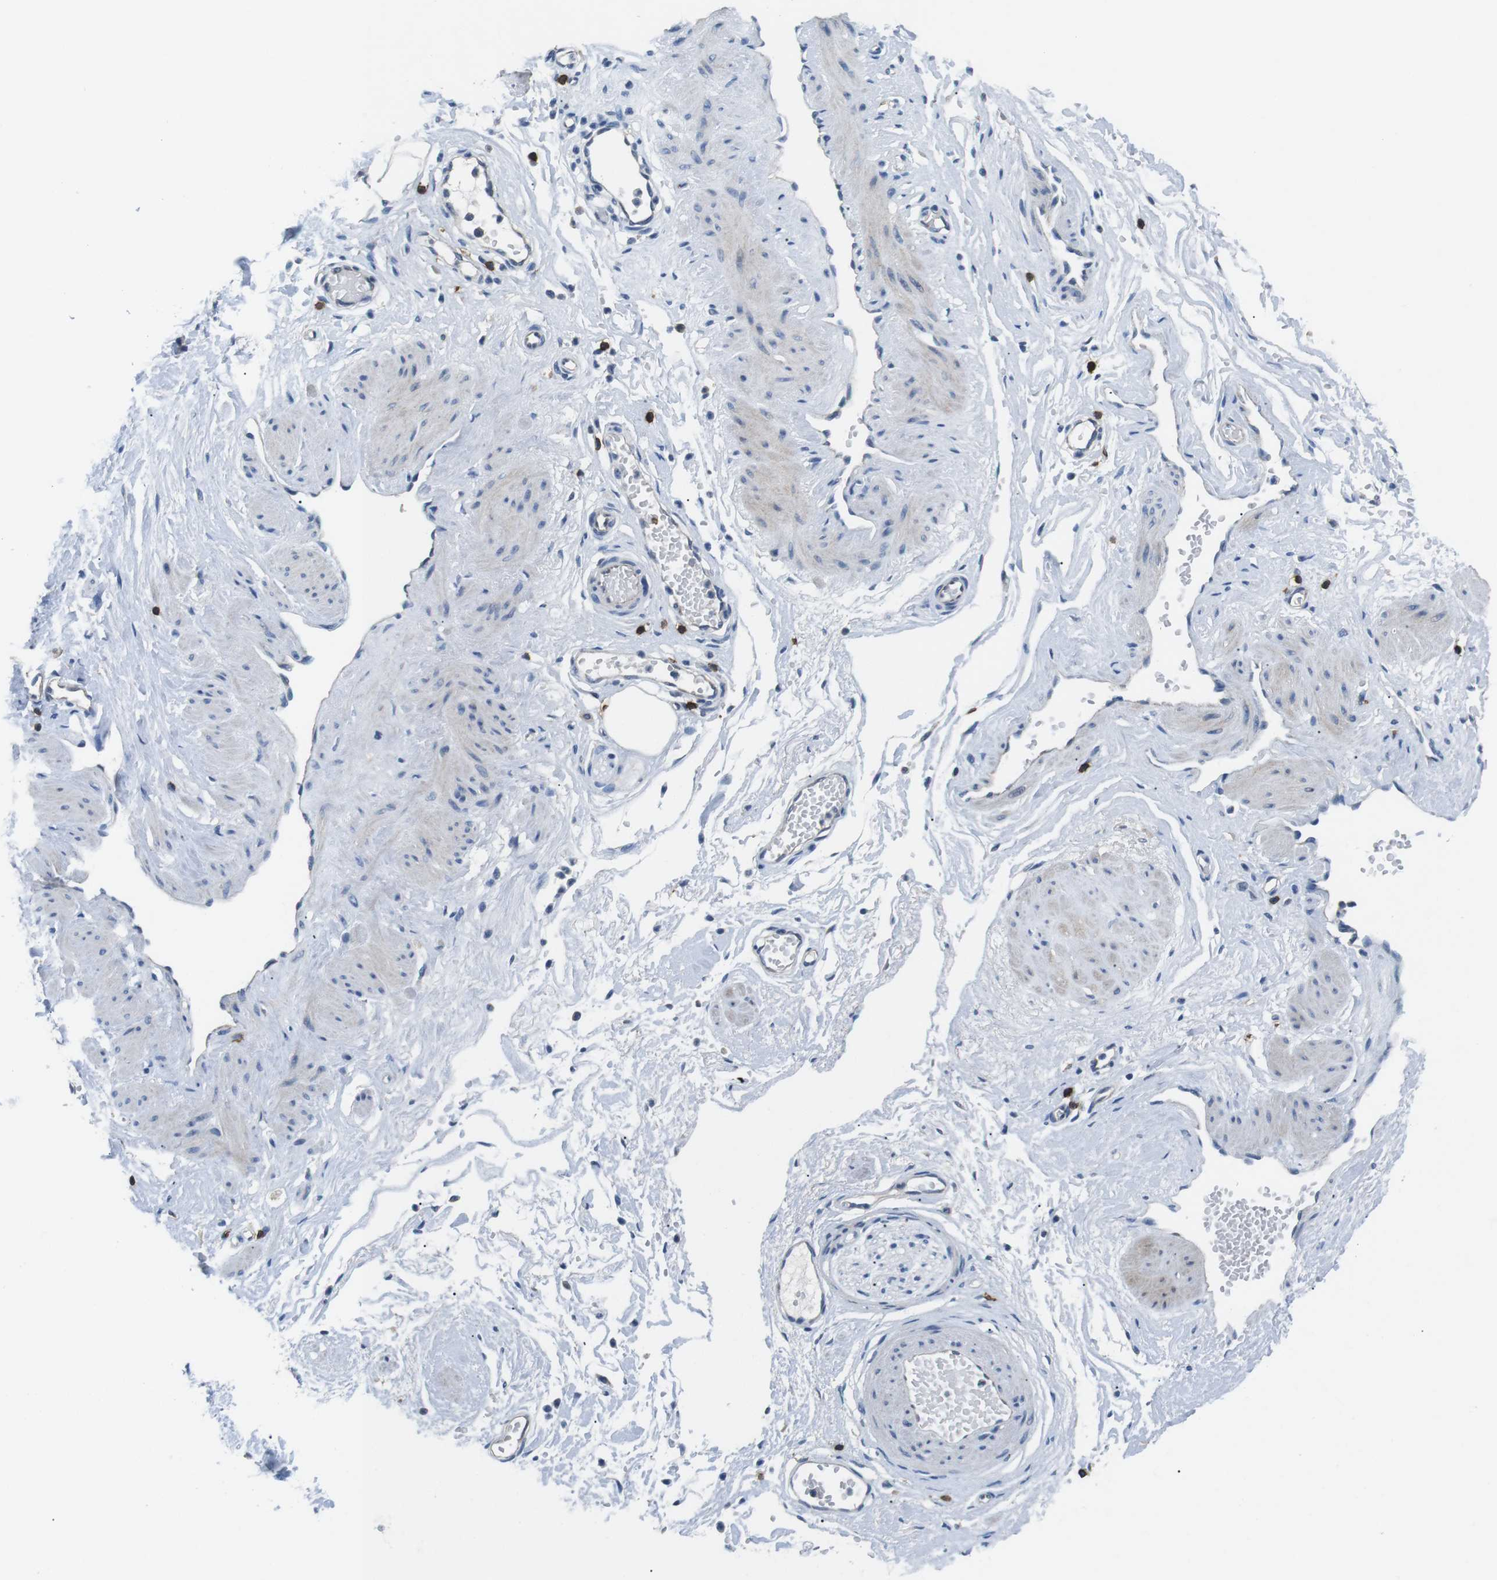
{"staining": {"intensity": "weak", "quantity": "25%-75%", "location": "cytoplasmic/membranous"}, "tissue": "adipose tissue", "cell_type": "Adipocytes", "image_type": "normal", "snomed": [{"axis": "morphology", "description": "Normal tissue, NOS"}, {"axis": "topography", "description": "Soft tissue"}, {"axis": "topography", "description": "Vascular tissue"}], "caption": "This image reveals normal adipose tissue stained with immunohistochemistry (IHC) to label a protein in brown. The cytoplasmic/membranous of adipocytes show weak positivity for the protein. Nuclei are counter-stained blue.", "gene": "CD6", "patient": {"sex": "female", "age": 35}}